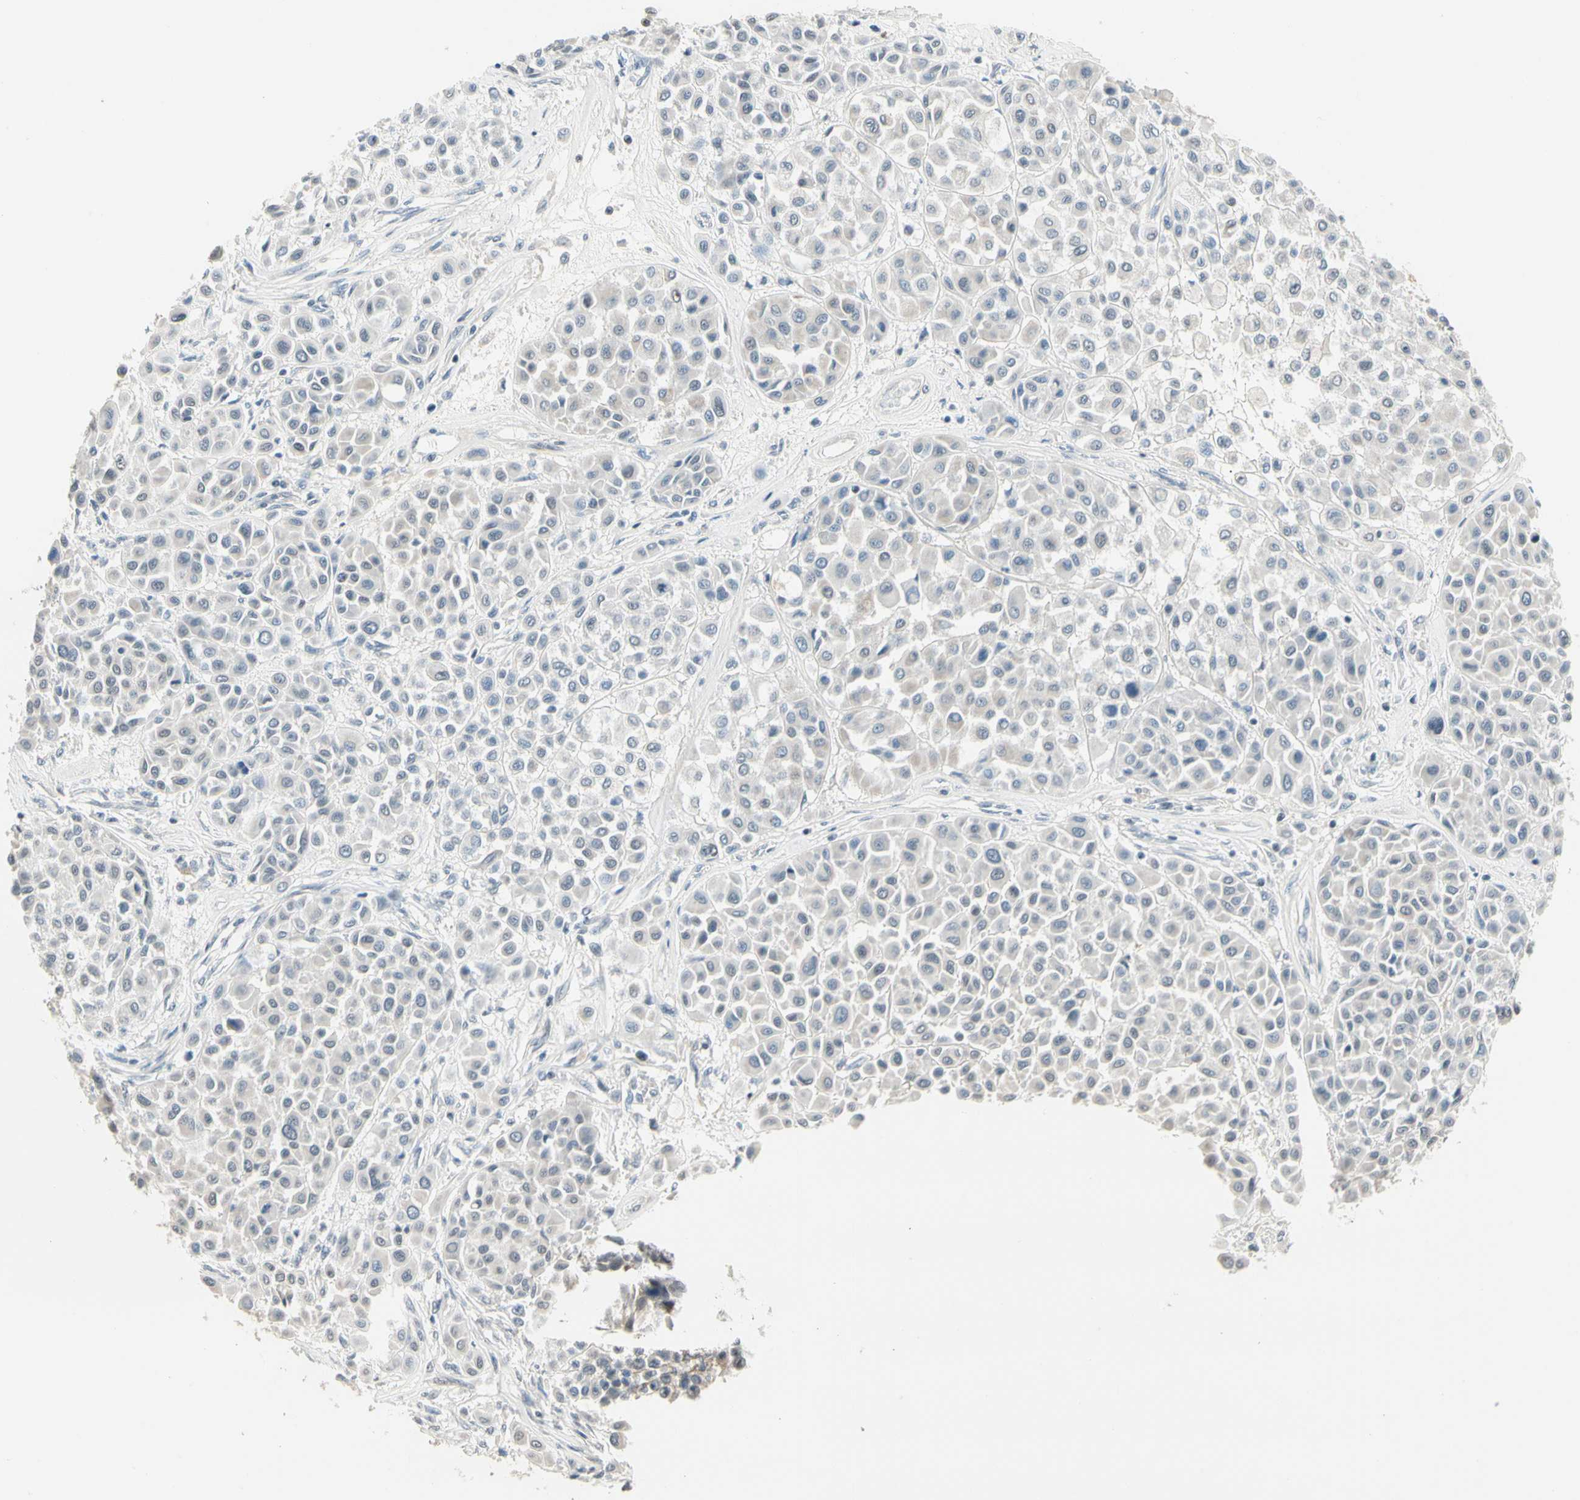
{"staining": {"intensity": "negative", "quantity": "none", "location": "none"}, "tissue": "melanoma", "cell_type": "Tumor cells", "image_type": "cancer", "snomed": [{"axis": "morphology", "description": "Malignant melanoma, Metastatic site"}, {"axis": "topography", "description": "Soft tissue"}], "caption": "Tumor cells show no significant staining in melanoma.", "gene": "GREM1", "patient": {"sex": "male", "age": 41}}